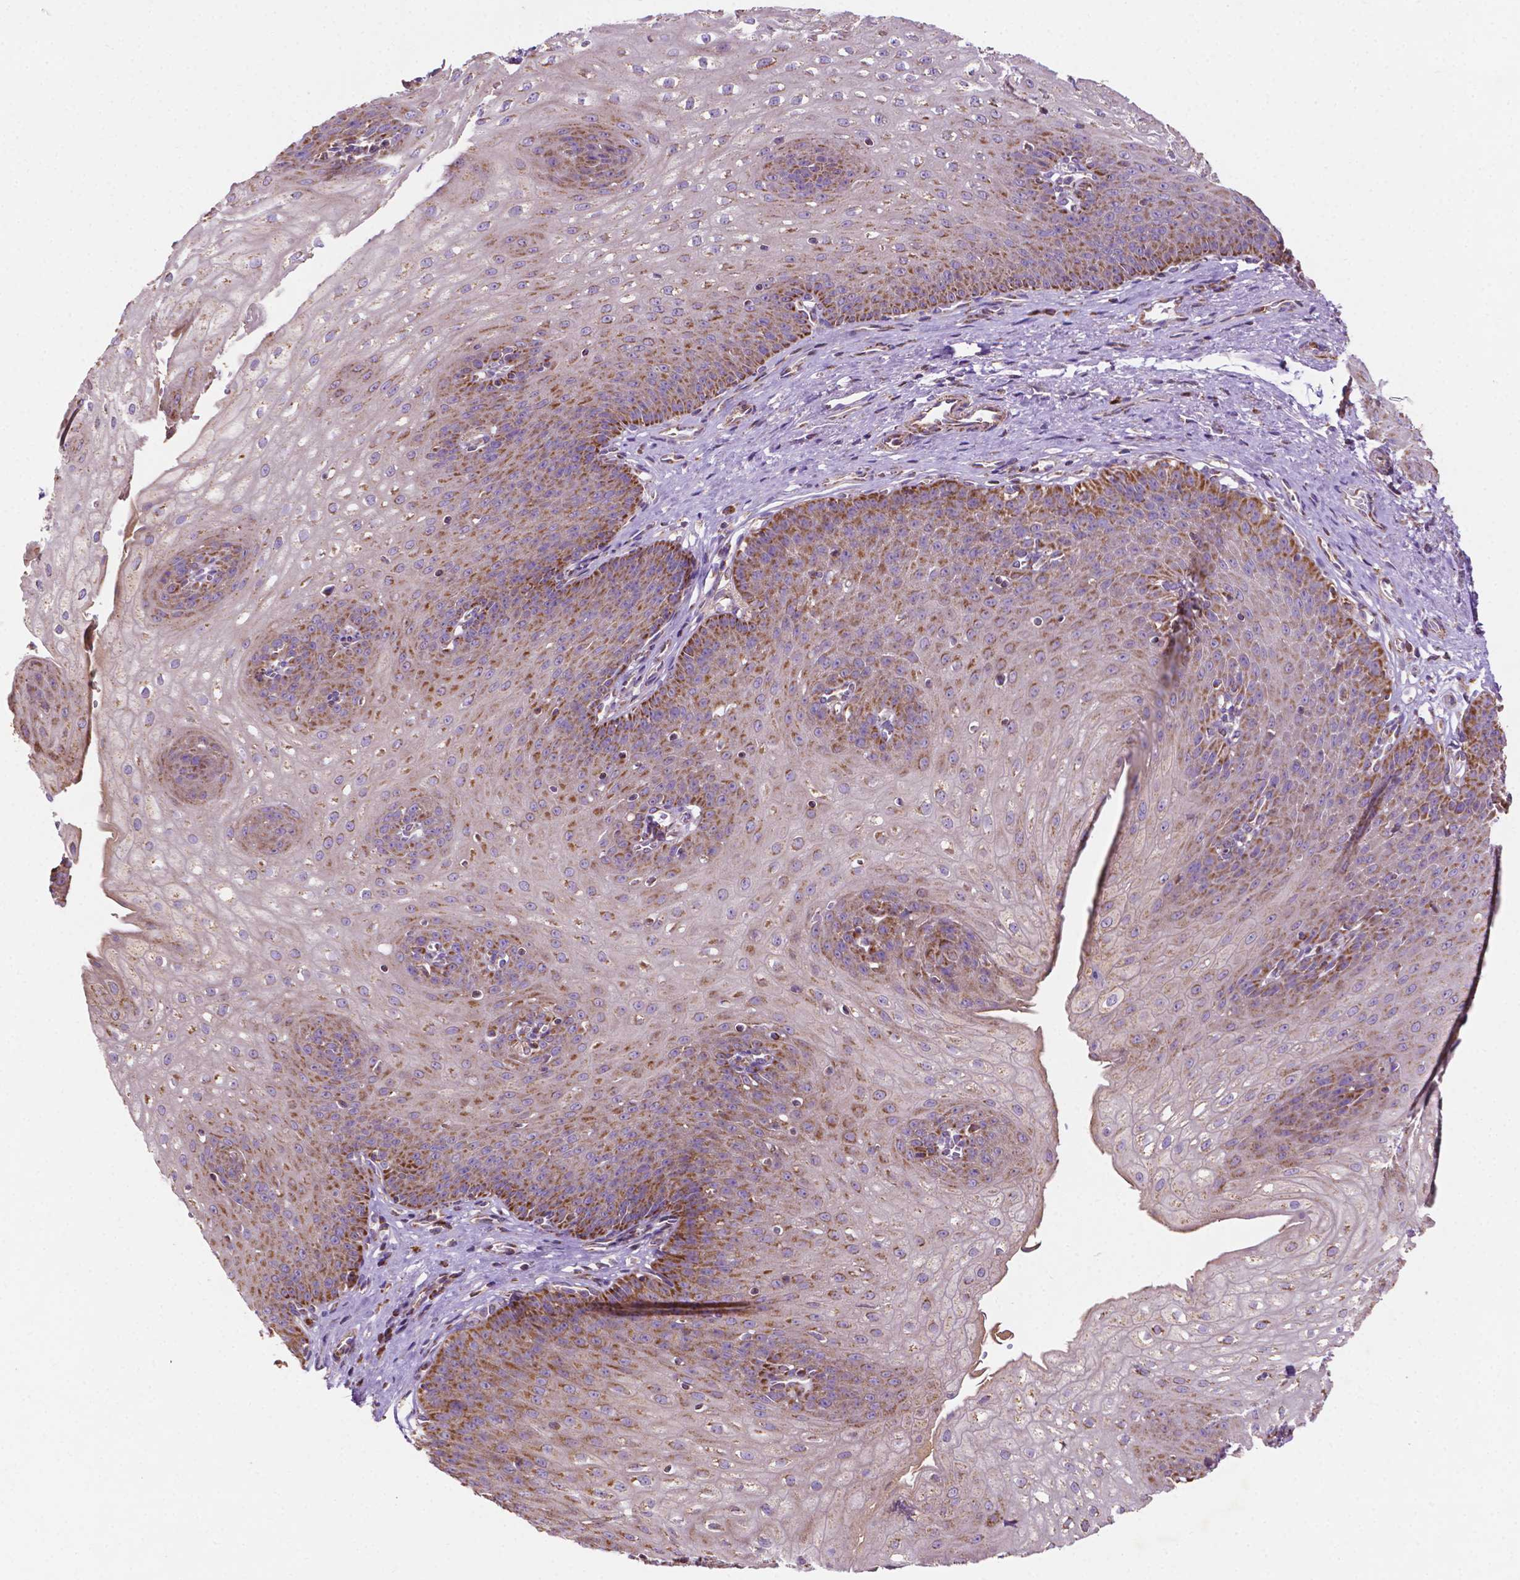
{"staining": {"intensity": "moderate", "quantity": ">75%", "location": "cytoplasmic/membranous"}, "tissue": "esophagus", "cell_type": "Squamous epithelial cells", "image_type": "normal", "snomed": [{"axis": "morphology", "description": "Normal tissue, NOS"}, {"axis": "topography", "description": "Esophagus"}], "caption": "The micrograph shows immunohistochemical staining of unremarkable esophagus. There is moderate cytoplasmic/membranous expression is present in approximately >75% of squamous epithelial cells.", "gene": "ILVBL", "patient": {"sex": "male", "age": 71}}